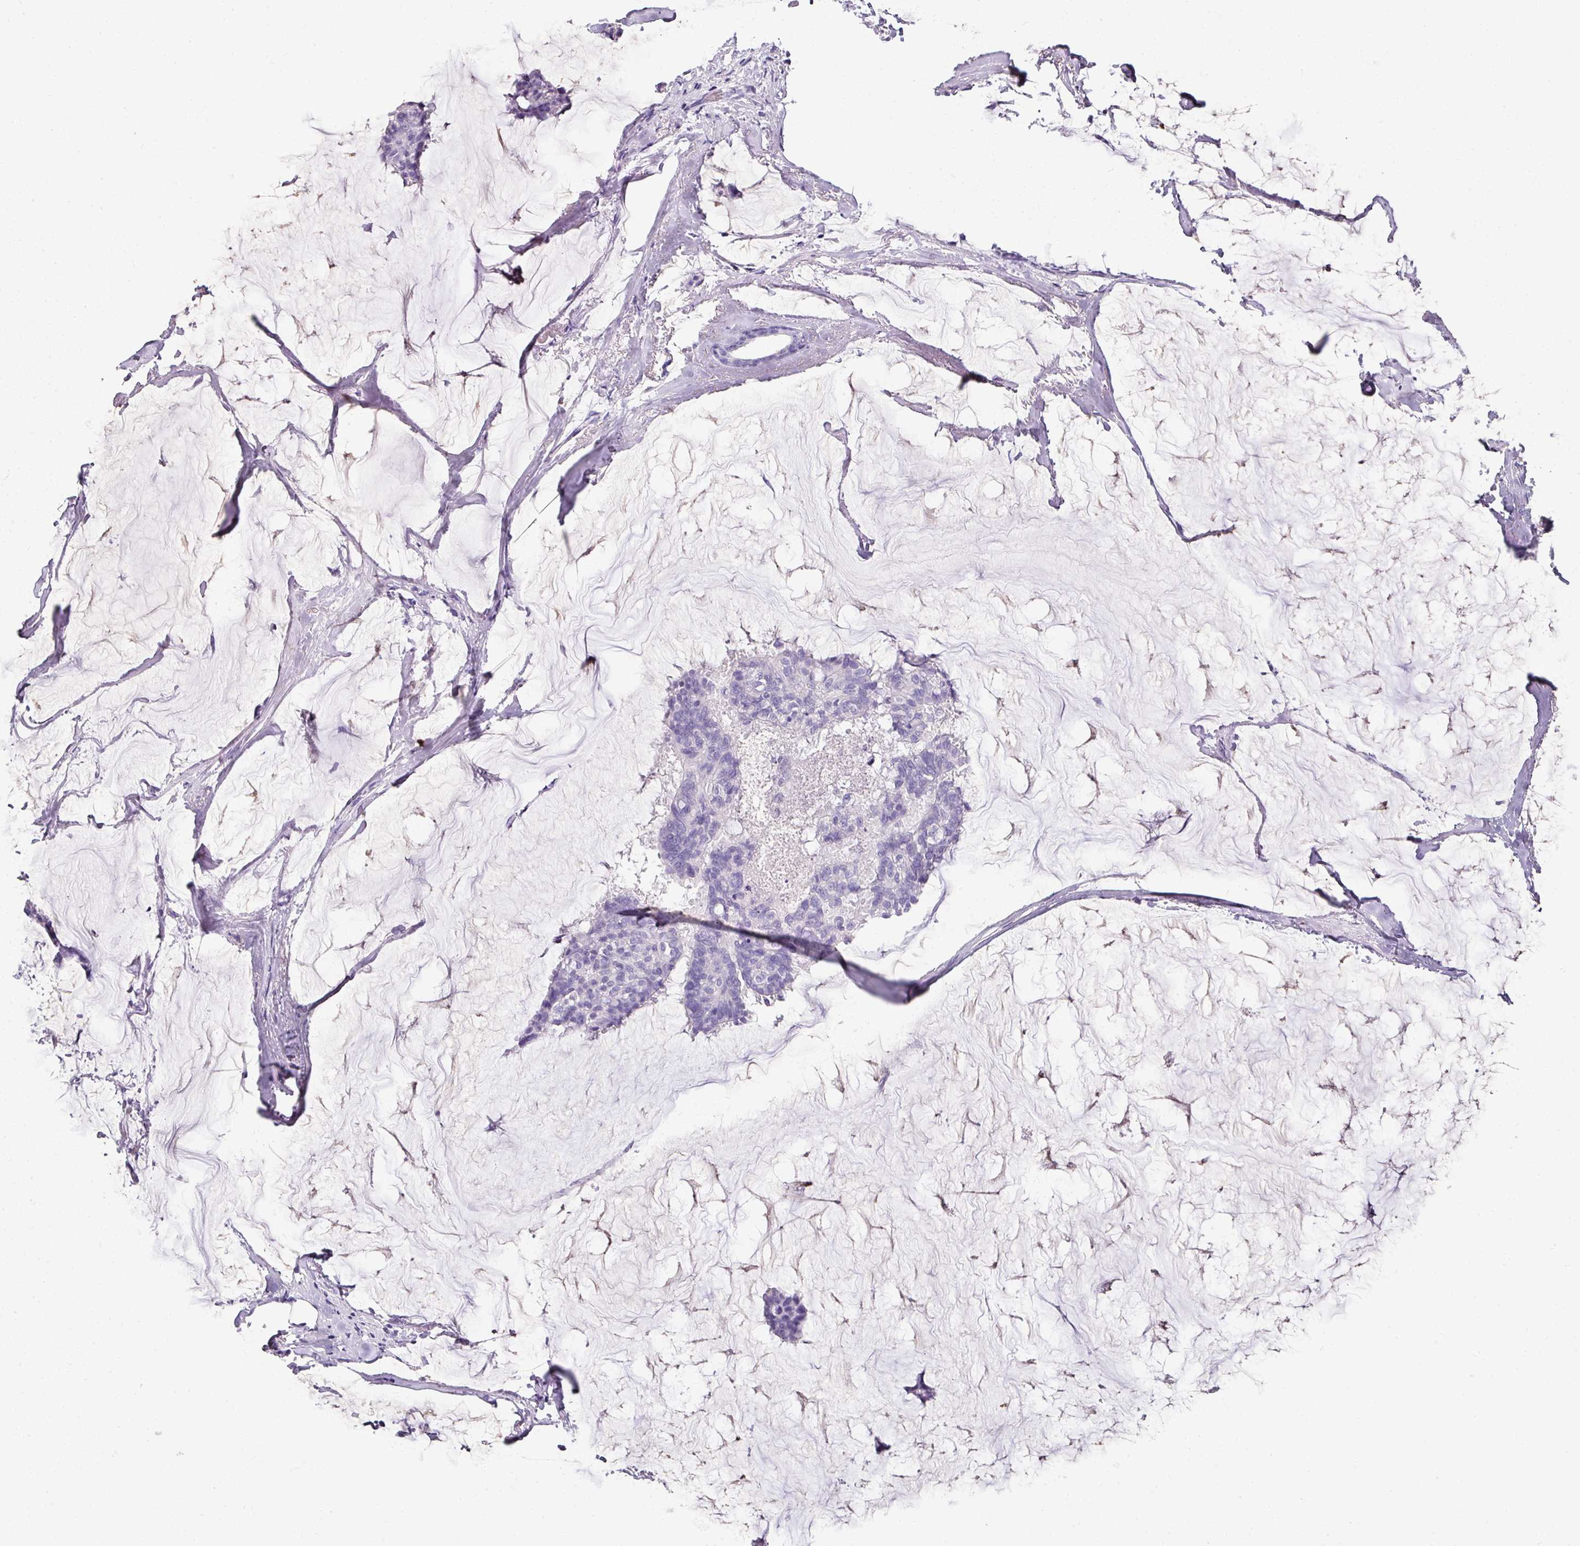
{"staining": {"intensity": "negative", "quantity": "none", "location": "none"}, "tissue": "breast cancer", "cell_type": "Tumor cells", "image_type": "cancer", "snomed": [{"axis": "morphology", "description": "Duct carcinoma"}, {"axis": "topography", "description": "Breast"}], "caption": "High power microscopy image of an immunohistochemistry photomicrograph of breast infiltrating ductal carcinoma, revealing no significant staining in tumor cells. Nuclei are stained in blue.", "gene": "NAPSA", "patient": {"sex": "female", "age": 93}}